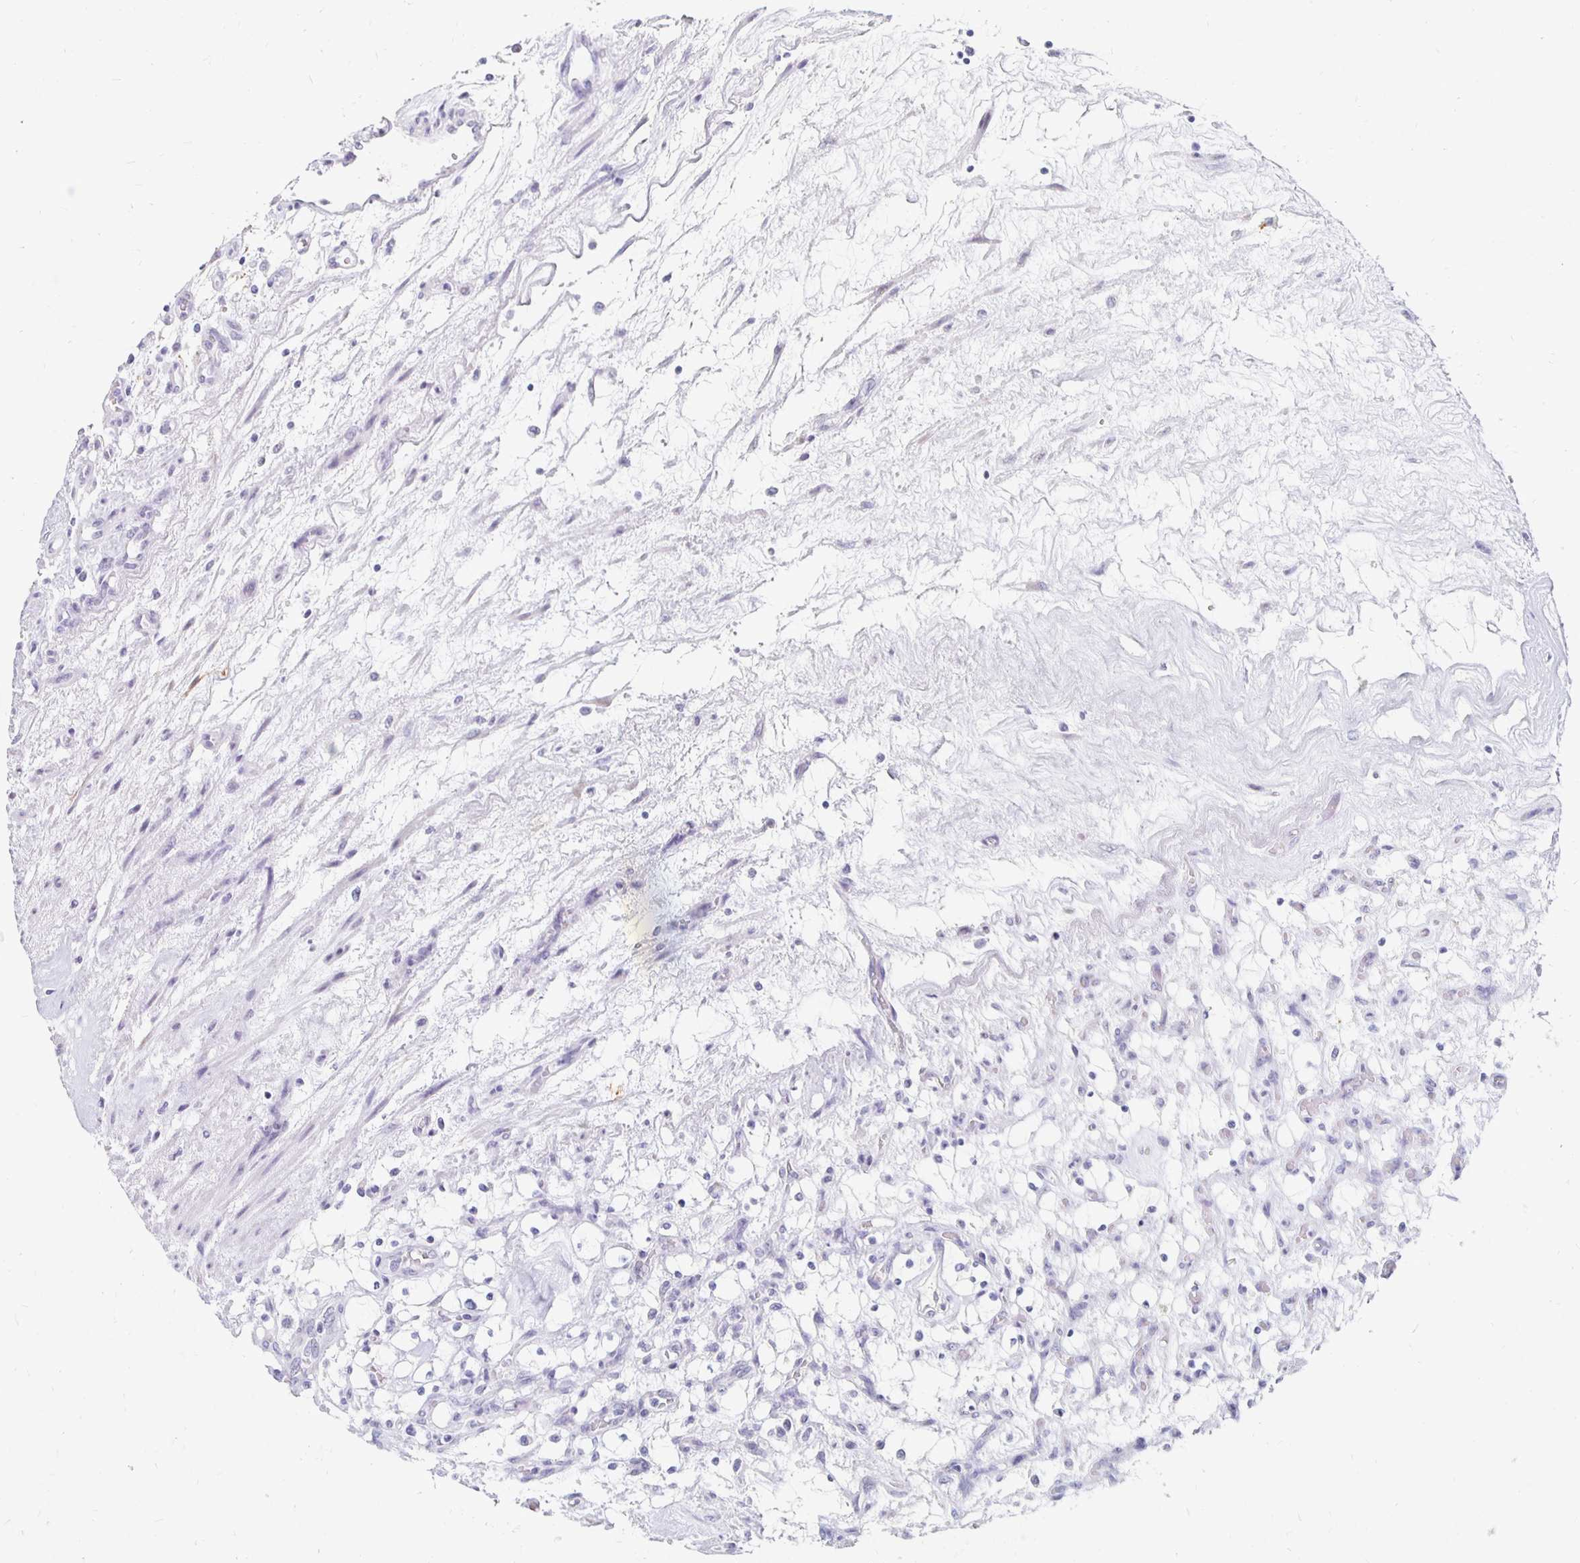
{"staining": {"intensity": "negative", "quantity": "none", "location": "none"}, "tissue": "renal cancer", "cell_type": "Tumor cells", "image_type": "cancer", "snomed": [{"axis": "morphology", "description": "Adenocarcinoma, NOS"}, {"axis": "topography", "description": "Kidney"}], "caption": "A photomicrograph of human renal adenocarcinoma is negative for staining in tumor cells.", "gene": "KCNQ2", "patient": {"sex": "female", "age": 69}}